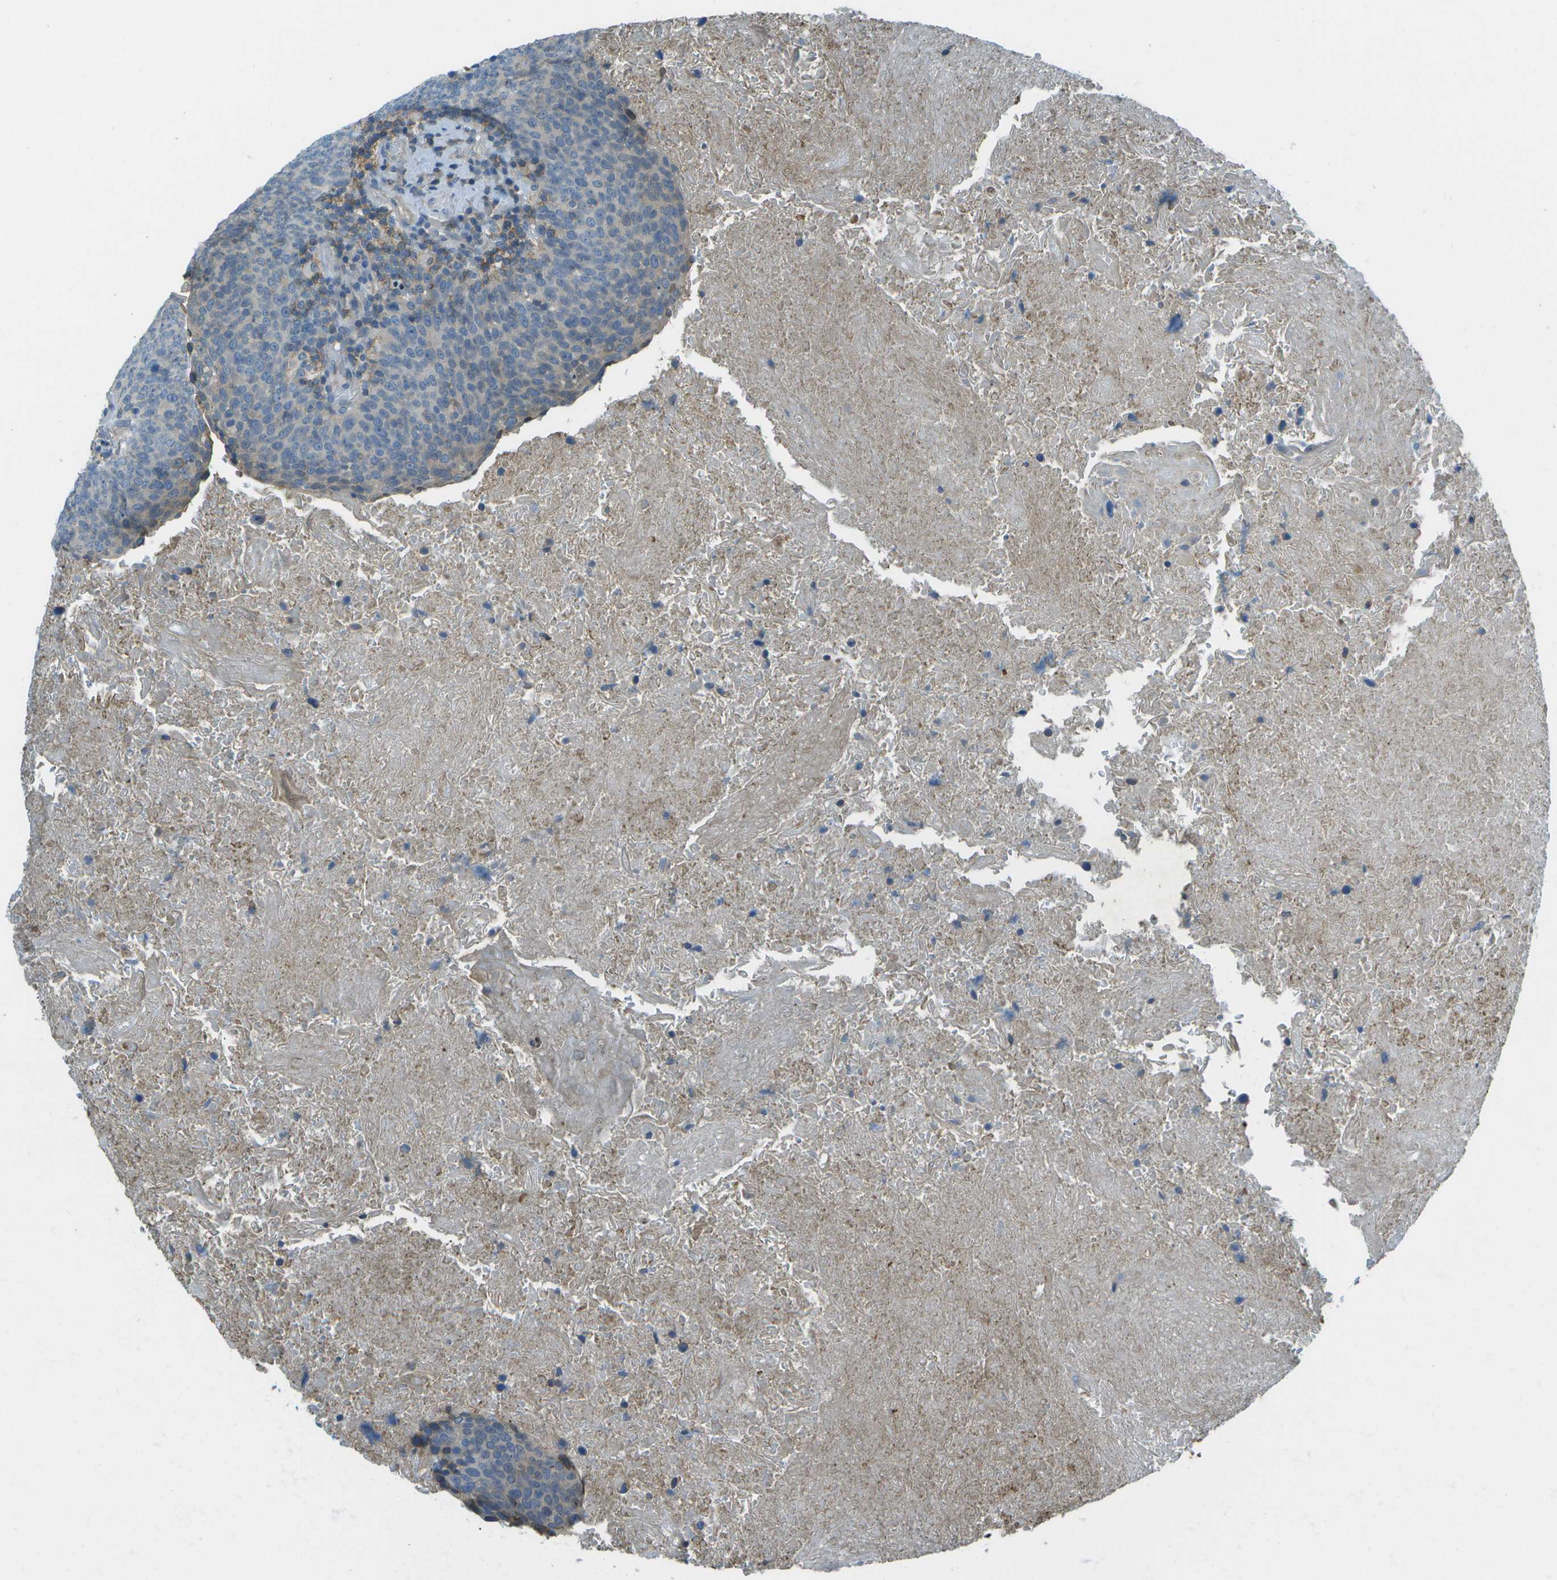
{"staining": {"intensity": "weak", "quantity": "<25%", "location": "cytoplasmic/membranous"}, "tissue": "head and neck cancer", "cell_type": "Tumor cells", "image_type": "cancer", "snomed": [{"axis": "morphology", "description": "Squamous cell carcinoma, NOS"}, {"axis": "morphology", "description": "Squamous cell carcinoma, metastatic, NOS"}, {"axis": "topography", "description": "Lymph node"}, {"axis": "topography", "description": "Head-Neck"}], "caption": "Immunohistochemistry (IHC) micrograph of head and neck metastatic squamous cell carcinoma stained for a protein (brown), which demonstrates no staining in tumor cells.", "gene": "LRRC66", "patient": {"sex": "male", "age": 62}}